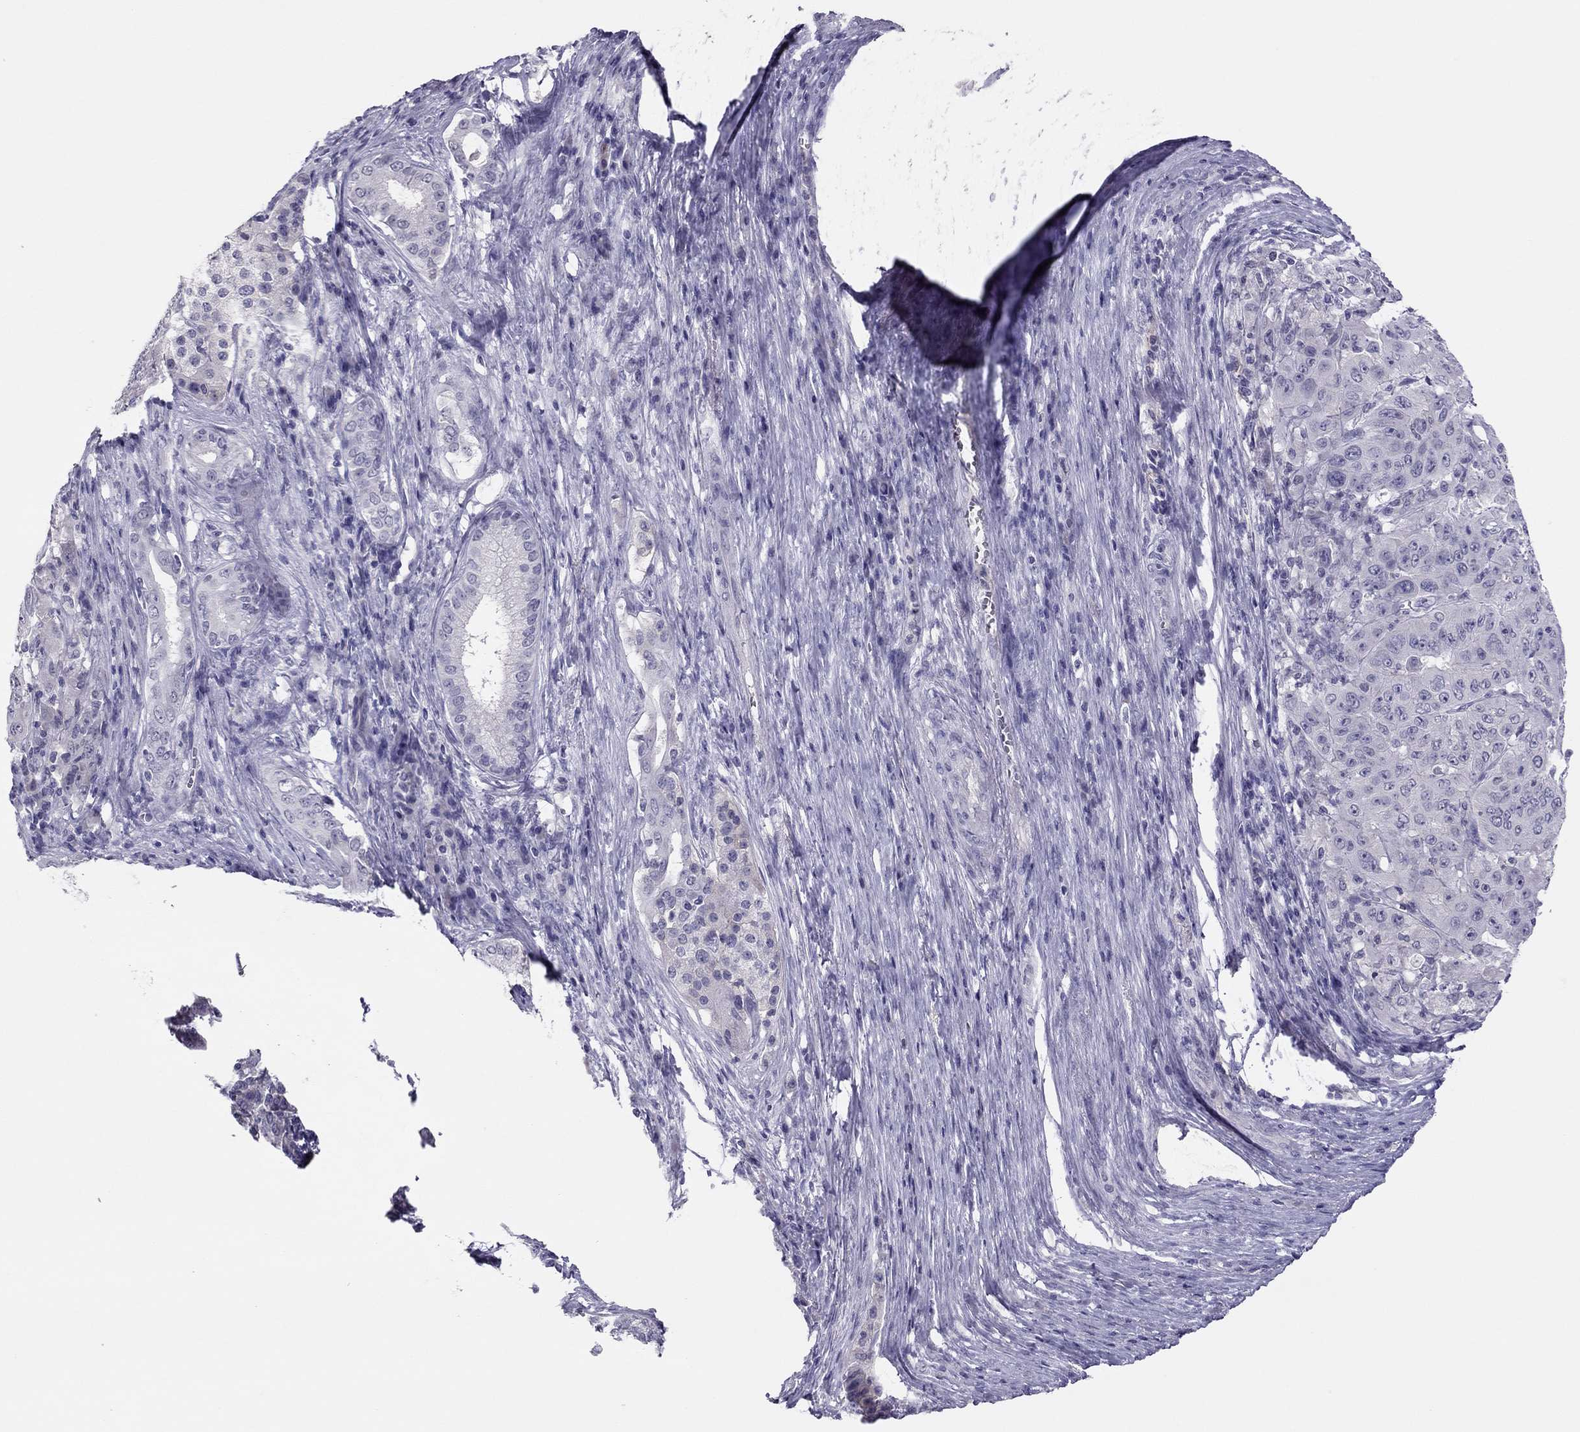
{"staining": {"intensity": "negative", "quantity": "none", "location": "none"}, "tissue": "pancreatic cancer", "cell_type": "Tumor cells", "image_type": "cancer", "snomed": [{"axis": "morphology", "description": "Adenocarcinoma, NOS"}, {"axis": "topography", "description": "Pancreas"}], "caption": "Tumor cells are negative for protein expression in human pancreatic adenocarcinoma. (DAB (3,3'-diaminobenzidine) immunohistochemistry (IHC), high magnification).", "gene": "ADORA2A", "patient": {"sex": "male", "age": 63}}